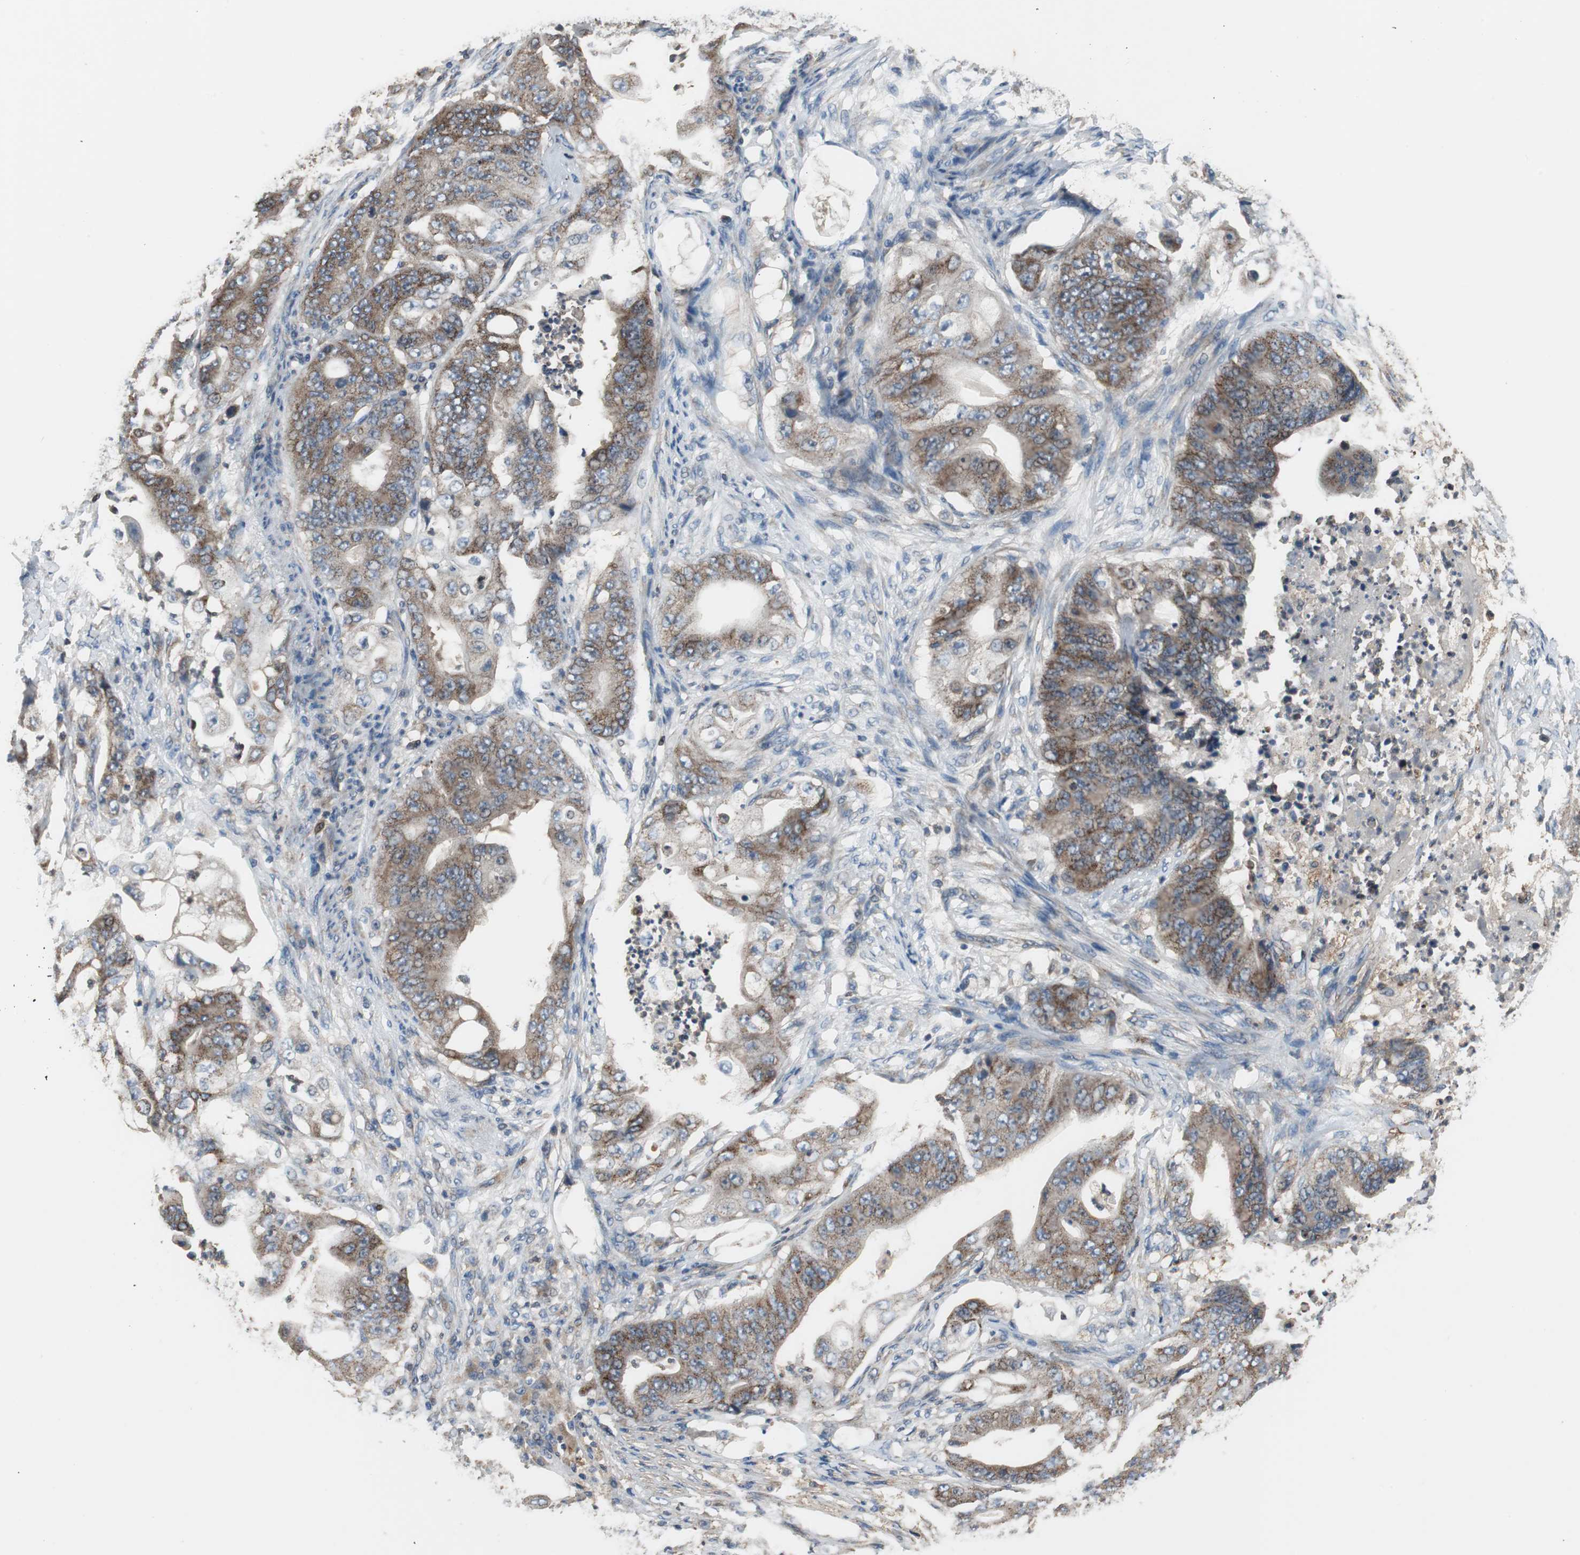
{"staining": {"intensity": "strong", "quantity": ">75%", "location": "cytoplasmic/membranous"}, "tissue": "stomach cancer", "cell_type": "Tumor cells", "image_type": "cancer", "snomed": [{"axis": "morphology", "description": "Adenocarcinoma, NOS"}, {"axis": "topography", "description": "Stomach"}], "caption": "IHC micrograph of human adenocarcinoma (stomach) stained for a protein (brown), which displays high levels of strong cytoplasmic/membranous positivity in approximately >75% of tumor cells.", "gene": "PI4KB", "patient": {"sex": "female", "age": 73}}